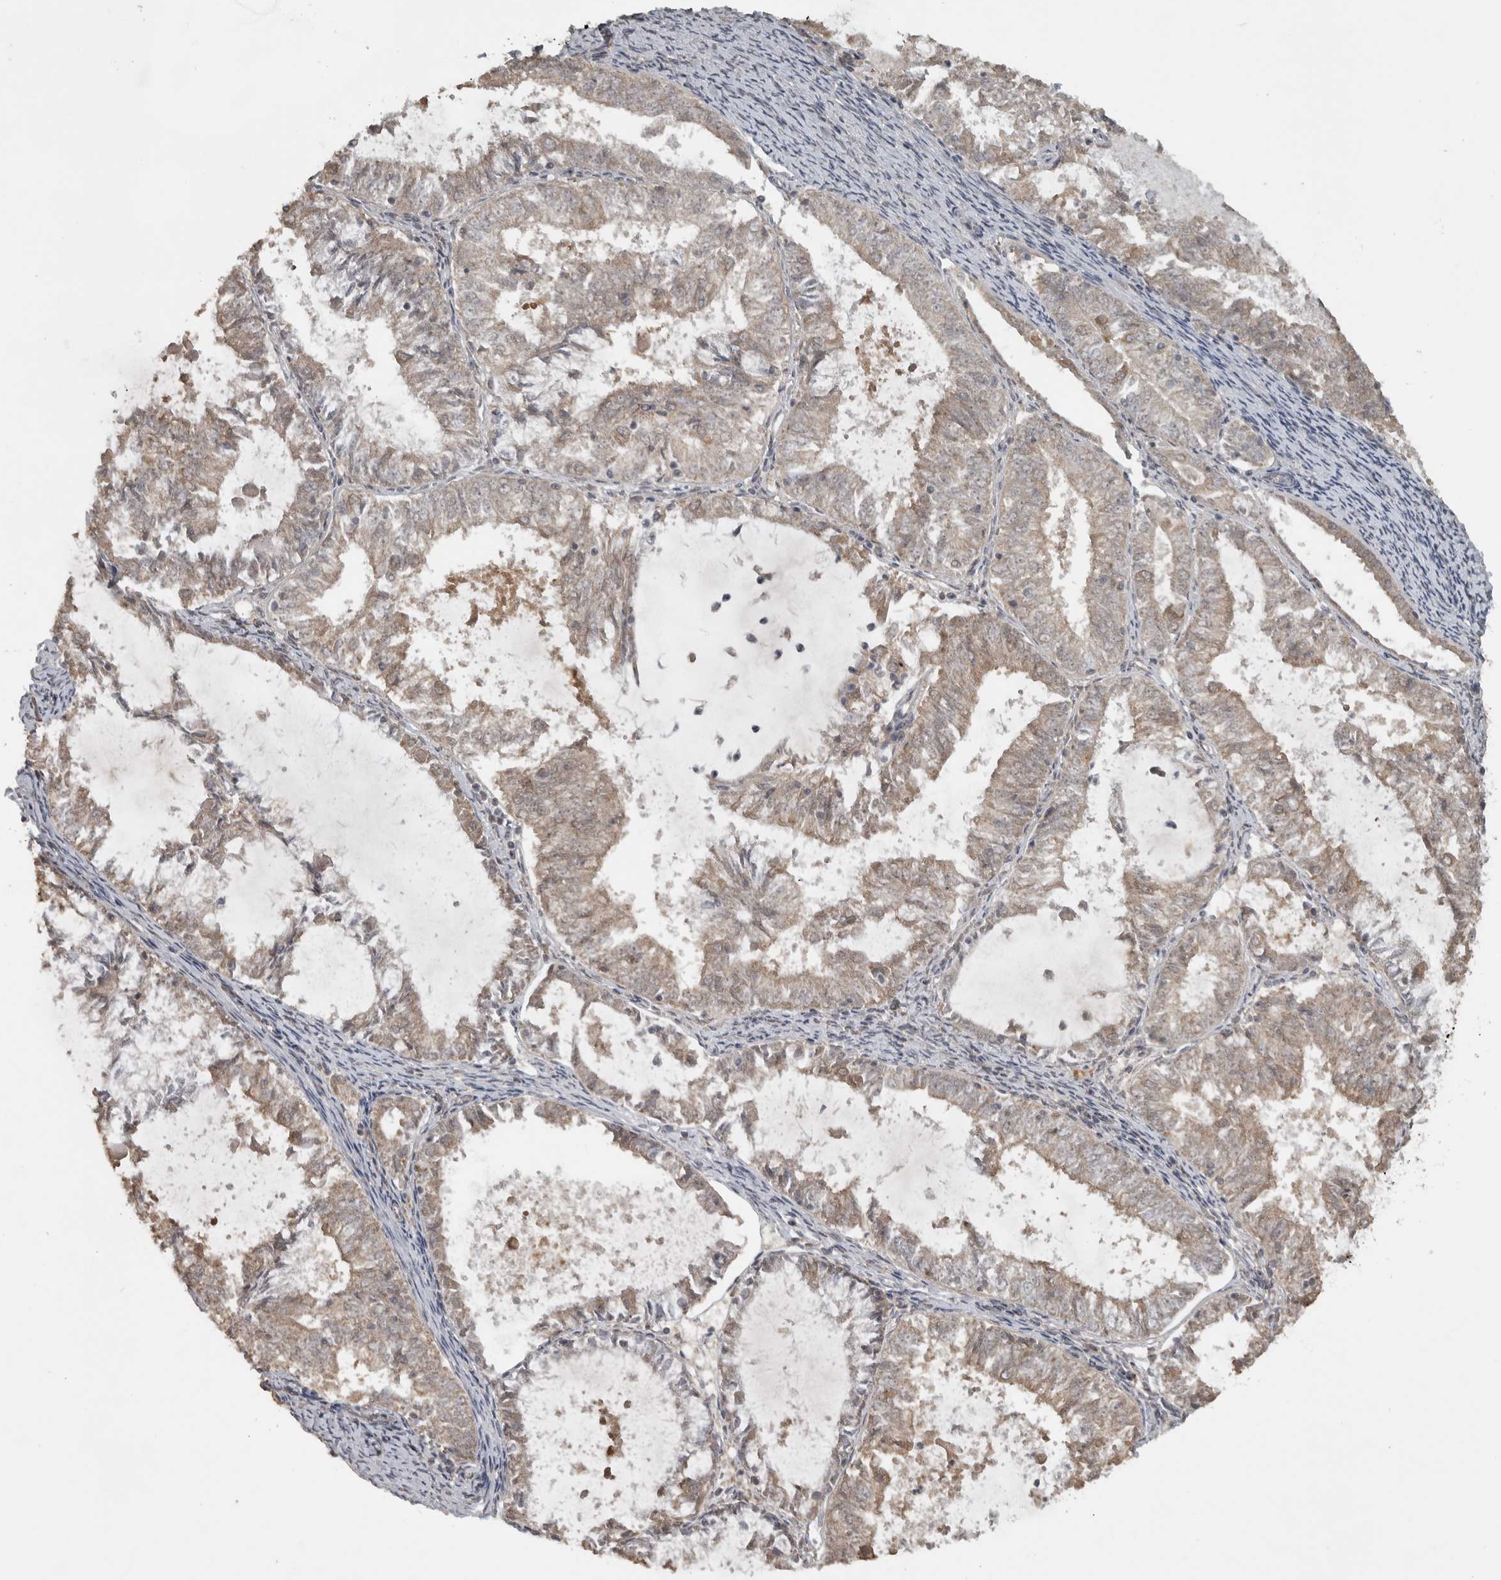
{"staining": {"intensity": "weak", "quantity": ">75%", "location": "cytoplasmic/membranous"}, "tissue": "endometrial cancer", "cell_type": "Tumor cells", "image_type": "cancer", "snomed": [{"axis": "morphology", "description": "Adenocarcinoma, NOS"}, {"axis": "topography", "description": "Endometrium"}], "caption": "Immunohistochemical staining of human adenocarcinoma (endometrial) displays low levels of weak cytoplasmic/membranous protein staining in approximately >75% of tumor cells.", "gene": "LLGL1", "patient": {"sex": "female", "age": 57}}